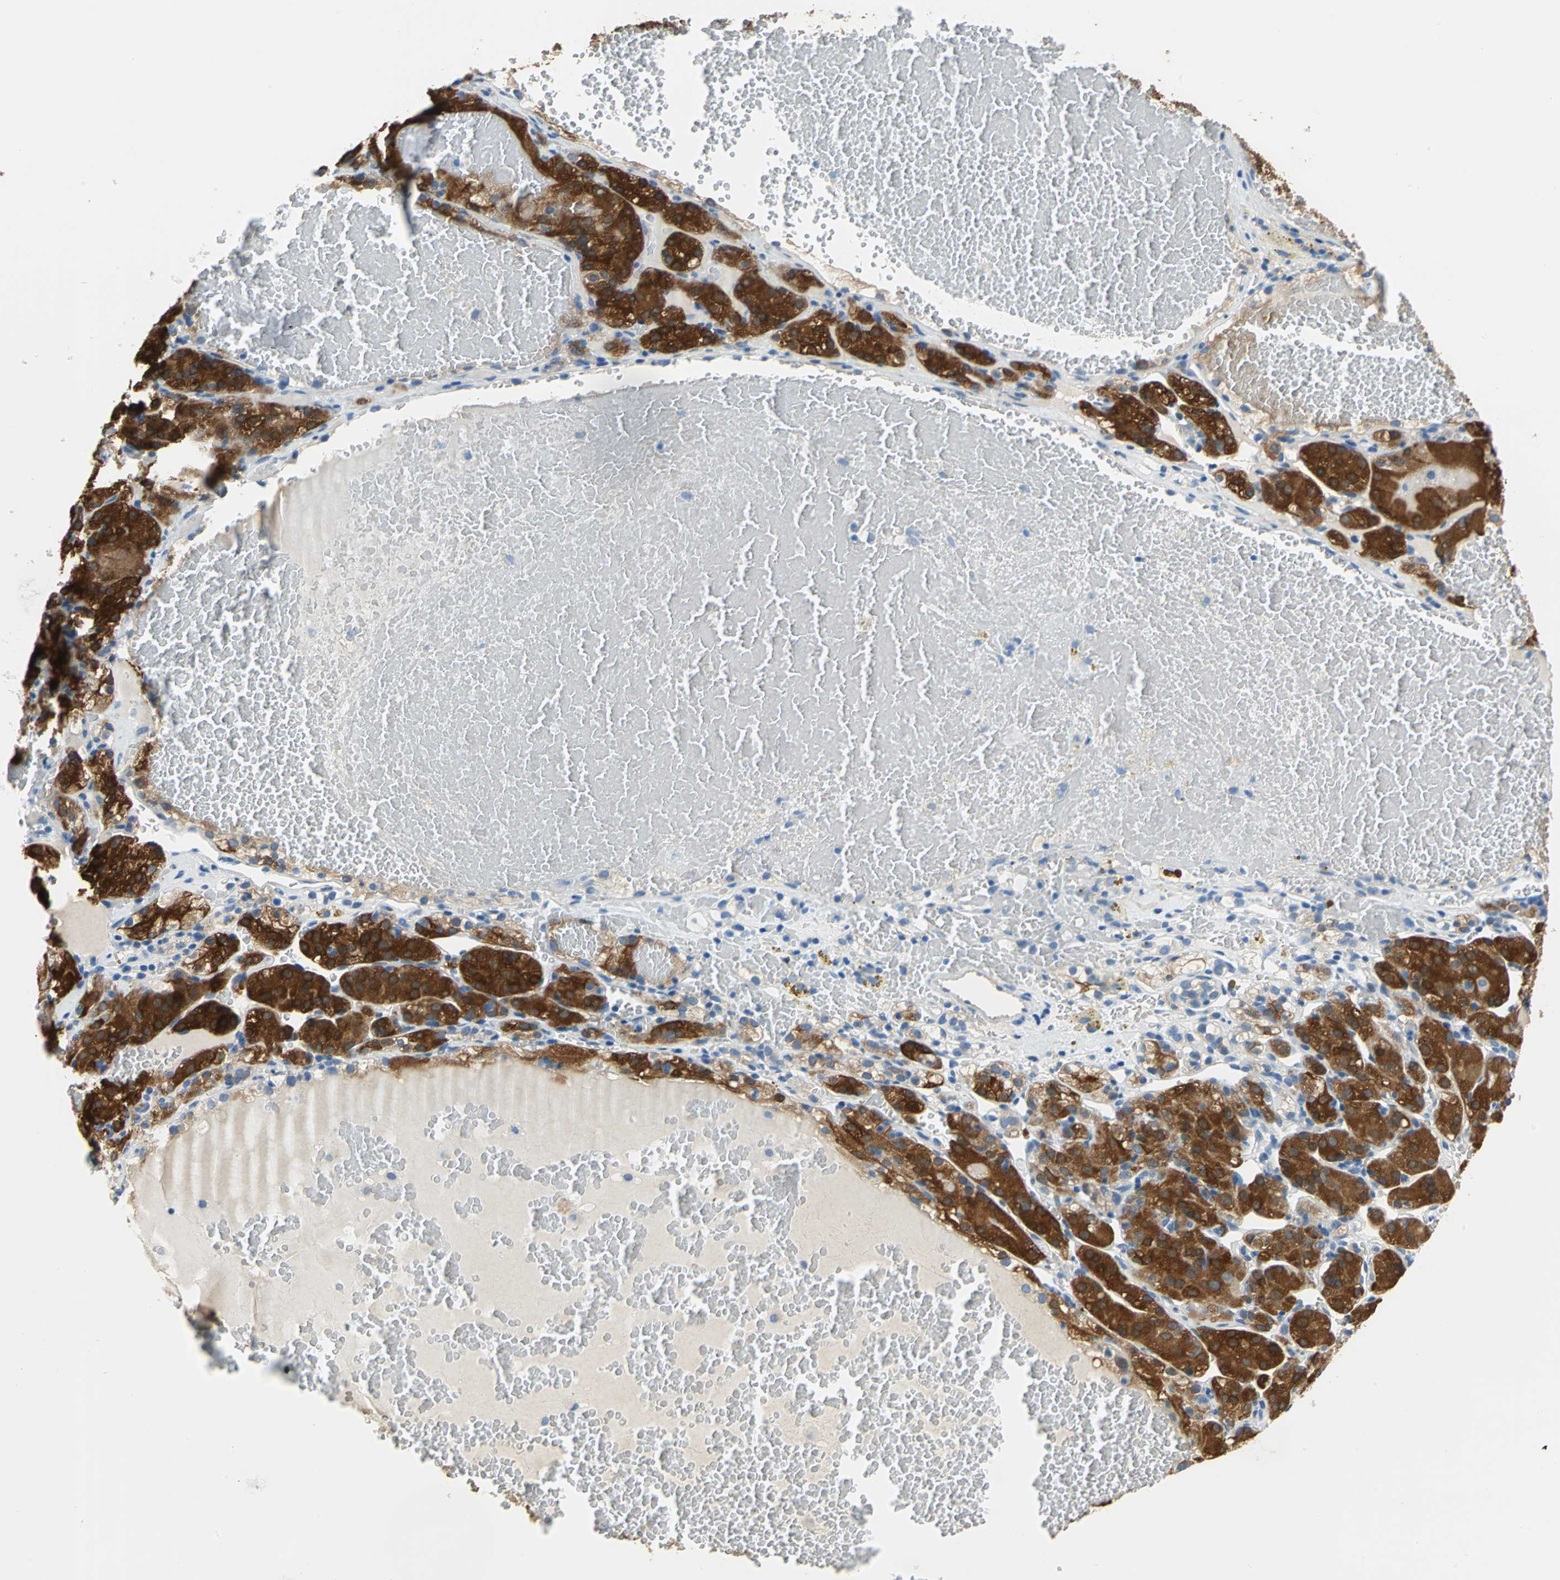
{"staining": {"intensity": "strong", "quantity": ">75%", "location": "cytoplasmic/membranous"}, "tissue": "renal cancer", "cell_type": "Tumor cells", "image_type": "cancer", "snomed": [{"axis": "morphology", "description": "Normal tissue, NOS"}, {"axis": "morphology", "description": "Adenocarcinoma, NOS"}, {"axis": "topography", "description": "Kidney"}], "caption": "Immunohistochemical staining of renal adenocarcinoma reveals strong cytoplasmic/membranous protein positivity in approximately >75% of tumor cells.", "gene": "PKLR", "patient": {"sex": "male", "age": 61}}